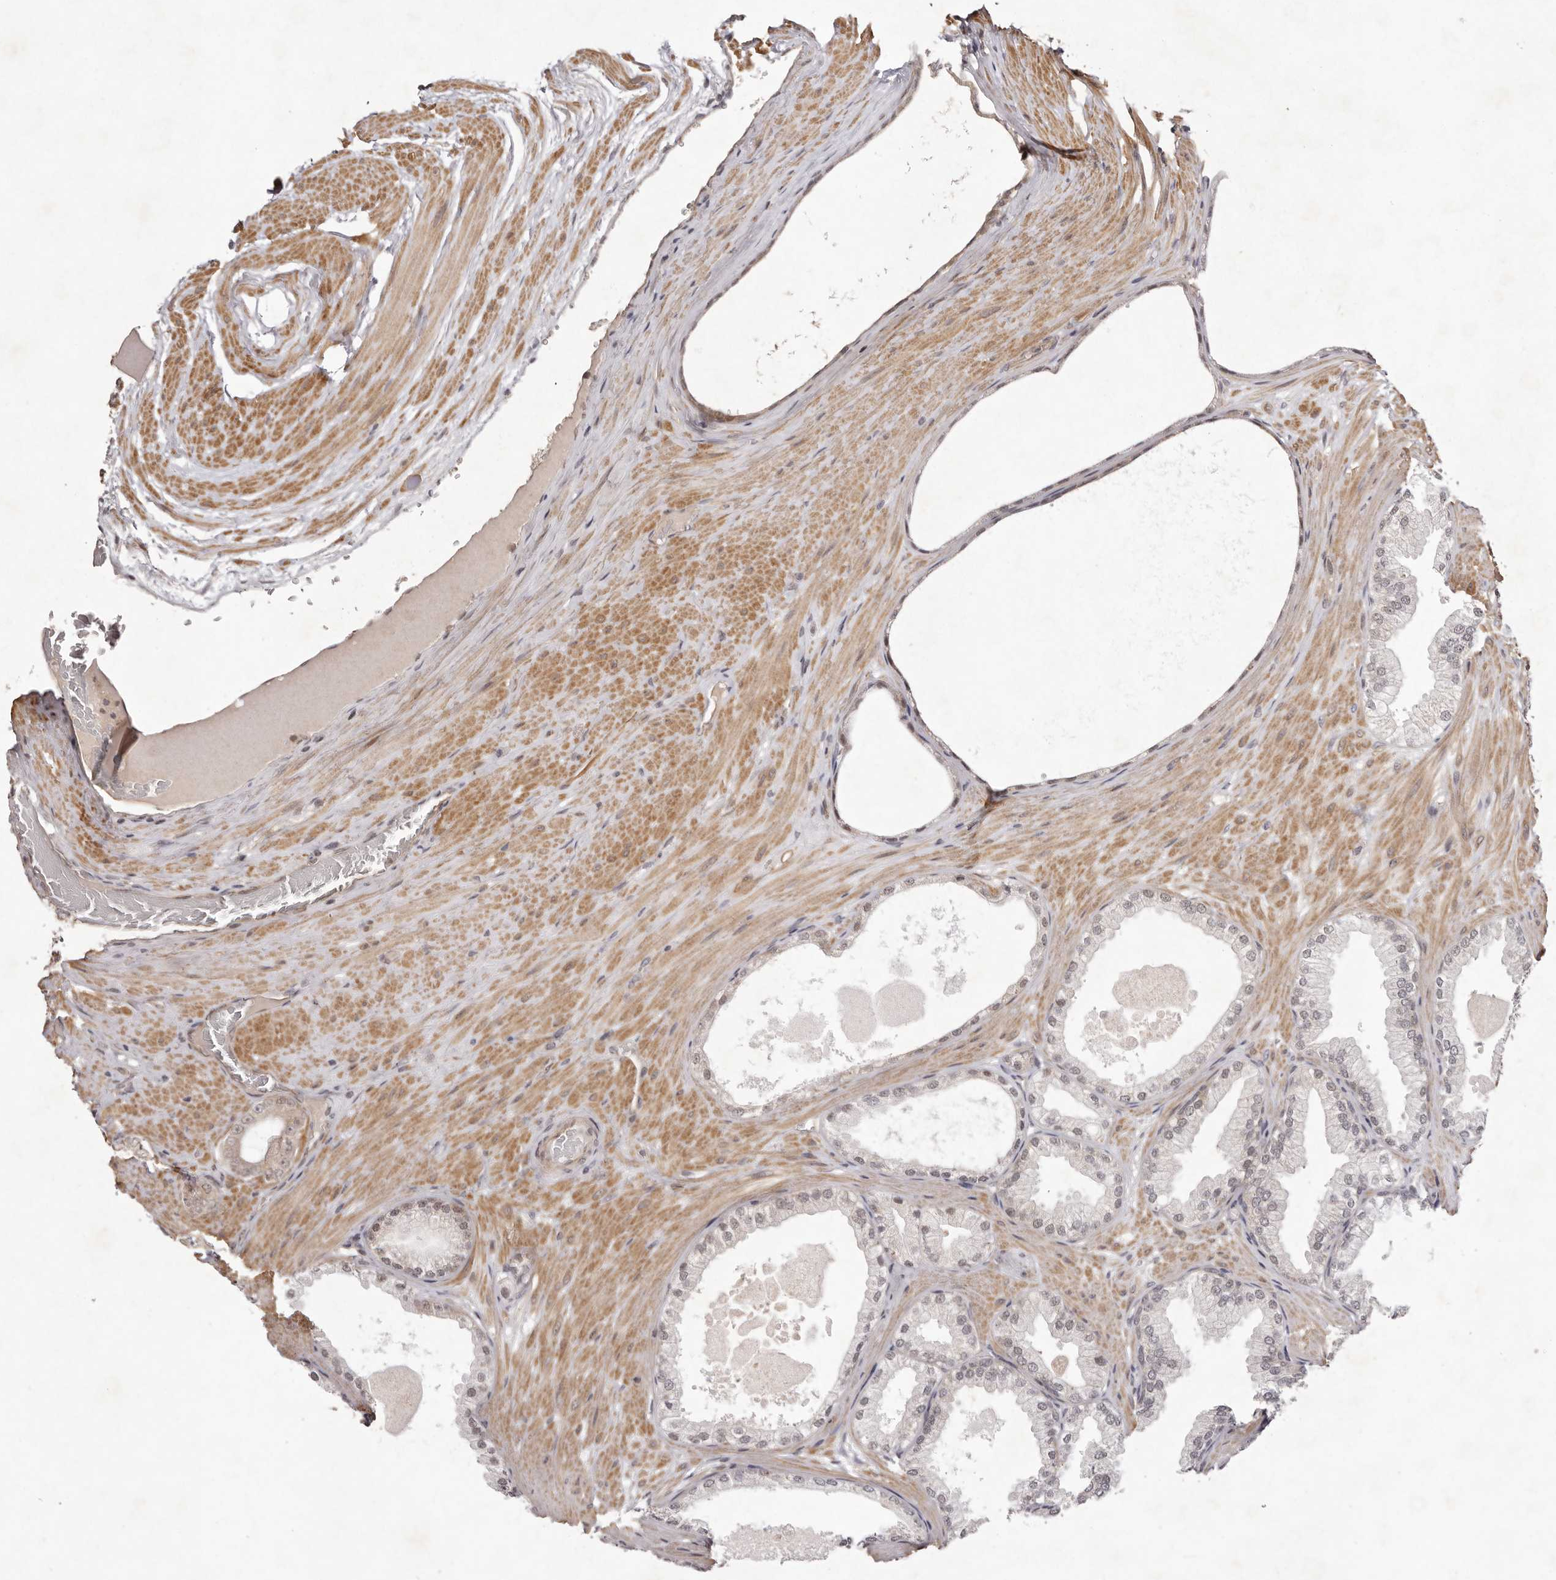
{"staining": {"intensity": "weak", "quantity": "<25%", "location": "nuclear"}, "tissue": "prostate cancer", "cell_type": "Tumor cells", "image_type": "cancer", "snomed": [{"axis": "morphology", "description": "Adenocarcinoma, Low grade"}, {"axis": "topography", "description": "Prostate"}], "caption": "DAB (3,3'-diaminobenzidine) immunohistochemical staining of prostate cancer reveals no significant positivity in tumor cells.", "gene": "BUD31", "patient": {"sex": "male", "age": 63}}